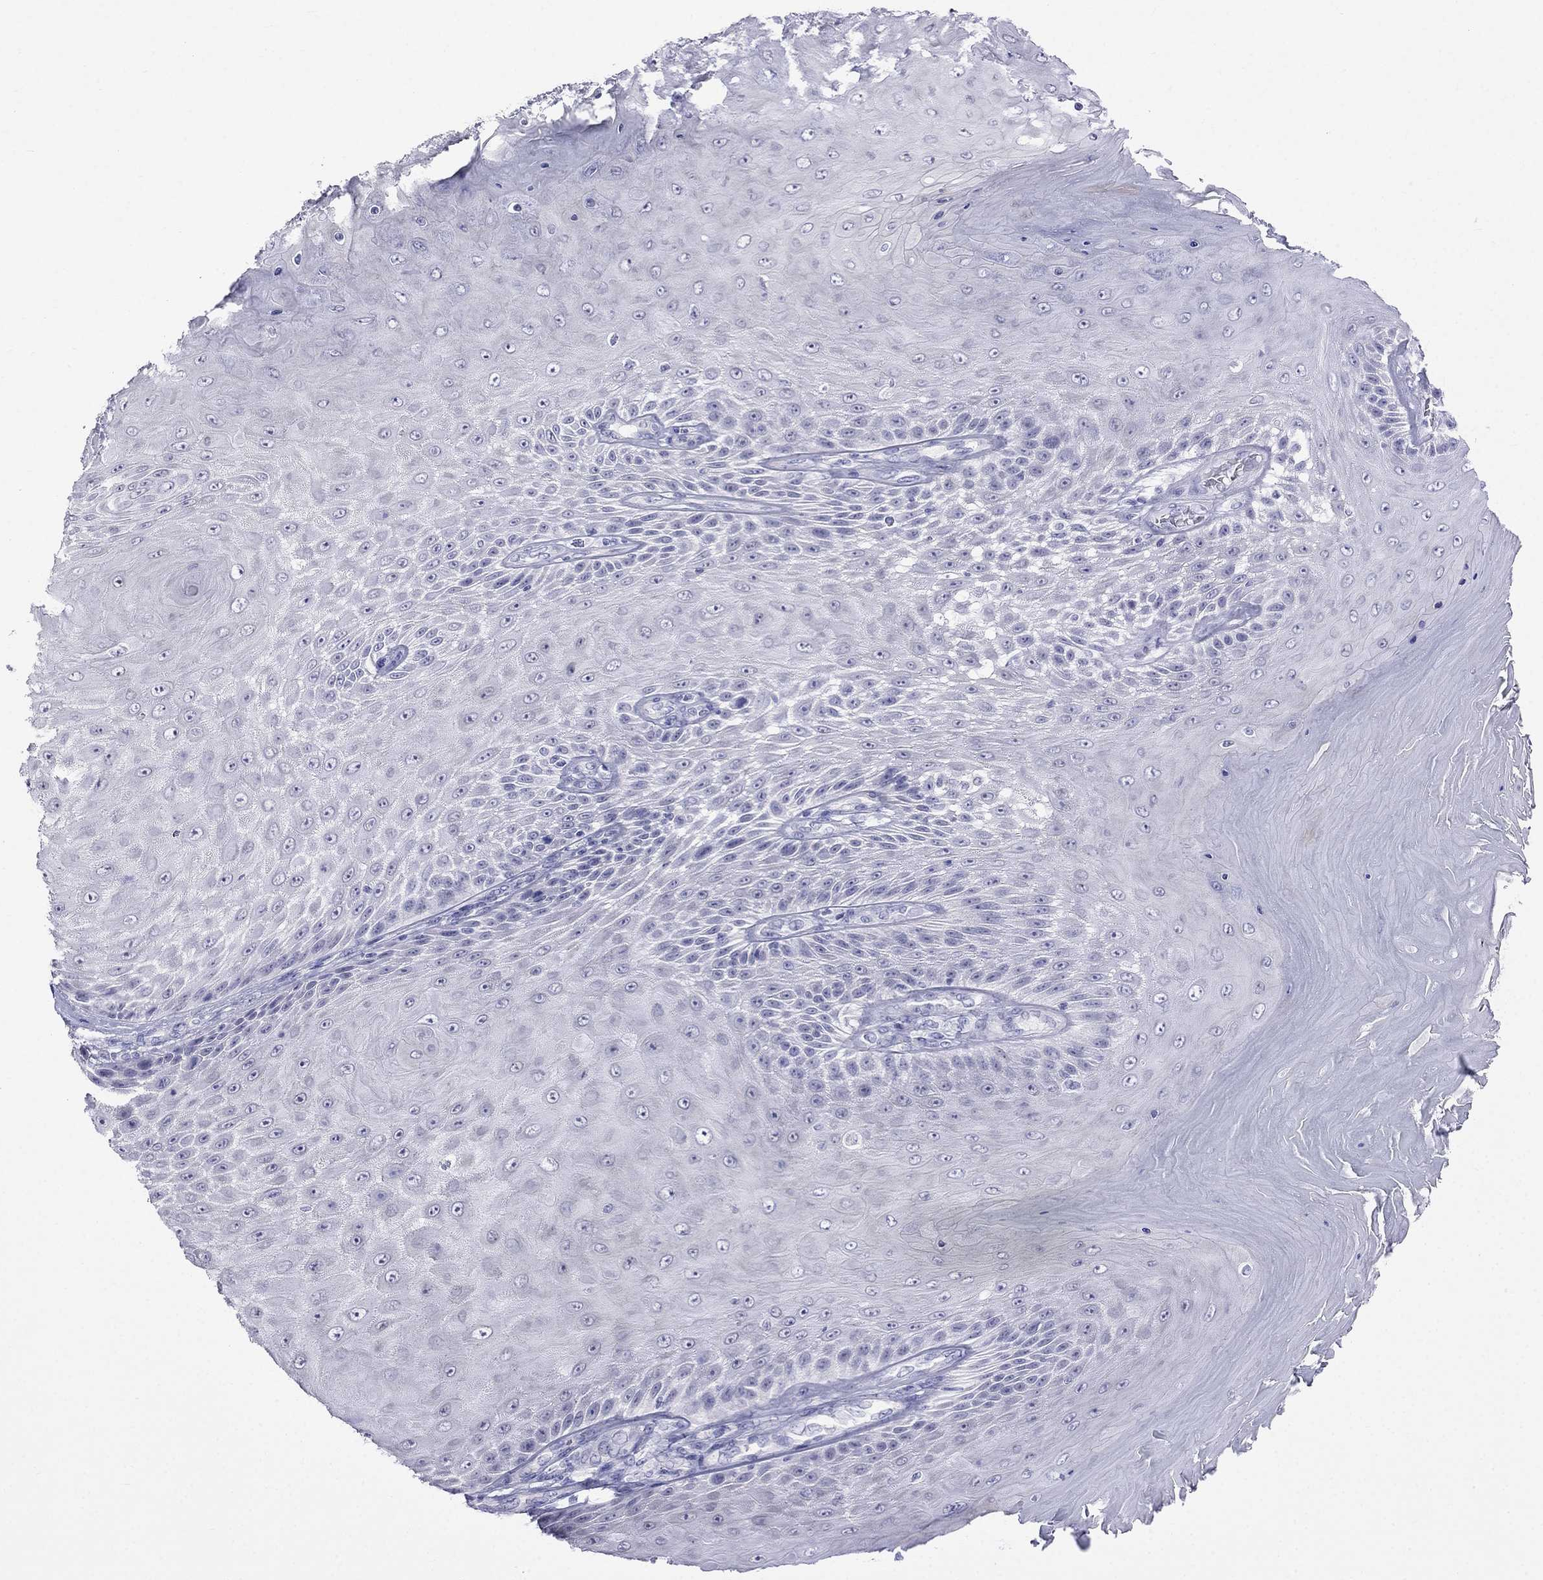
{"staining": {"intensity": "negative", "quantity": "none", "location": "none"}, "tissue": "skin cancer", "cell_type": "Tumor cells", "image_type": "cancer", "snomed": [{"axis": "morphology", "description": "Squamous cell carcinoma, NOS"}, {"axis": "topography", "description": "Skin"}], "caption": "This is an immunohistochemistry histopathology image of human skin cancer. There is no positivity in tumor cells.", "gene": "MGP", "patient": {"sex": "male", "age": 62}}